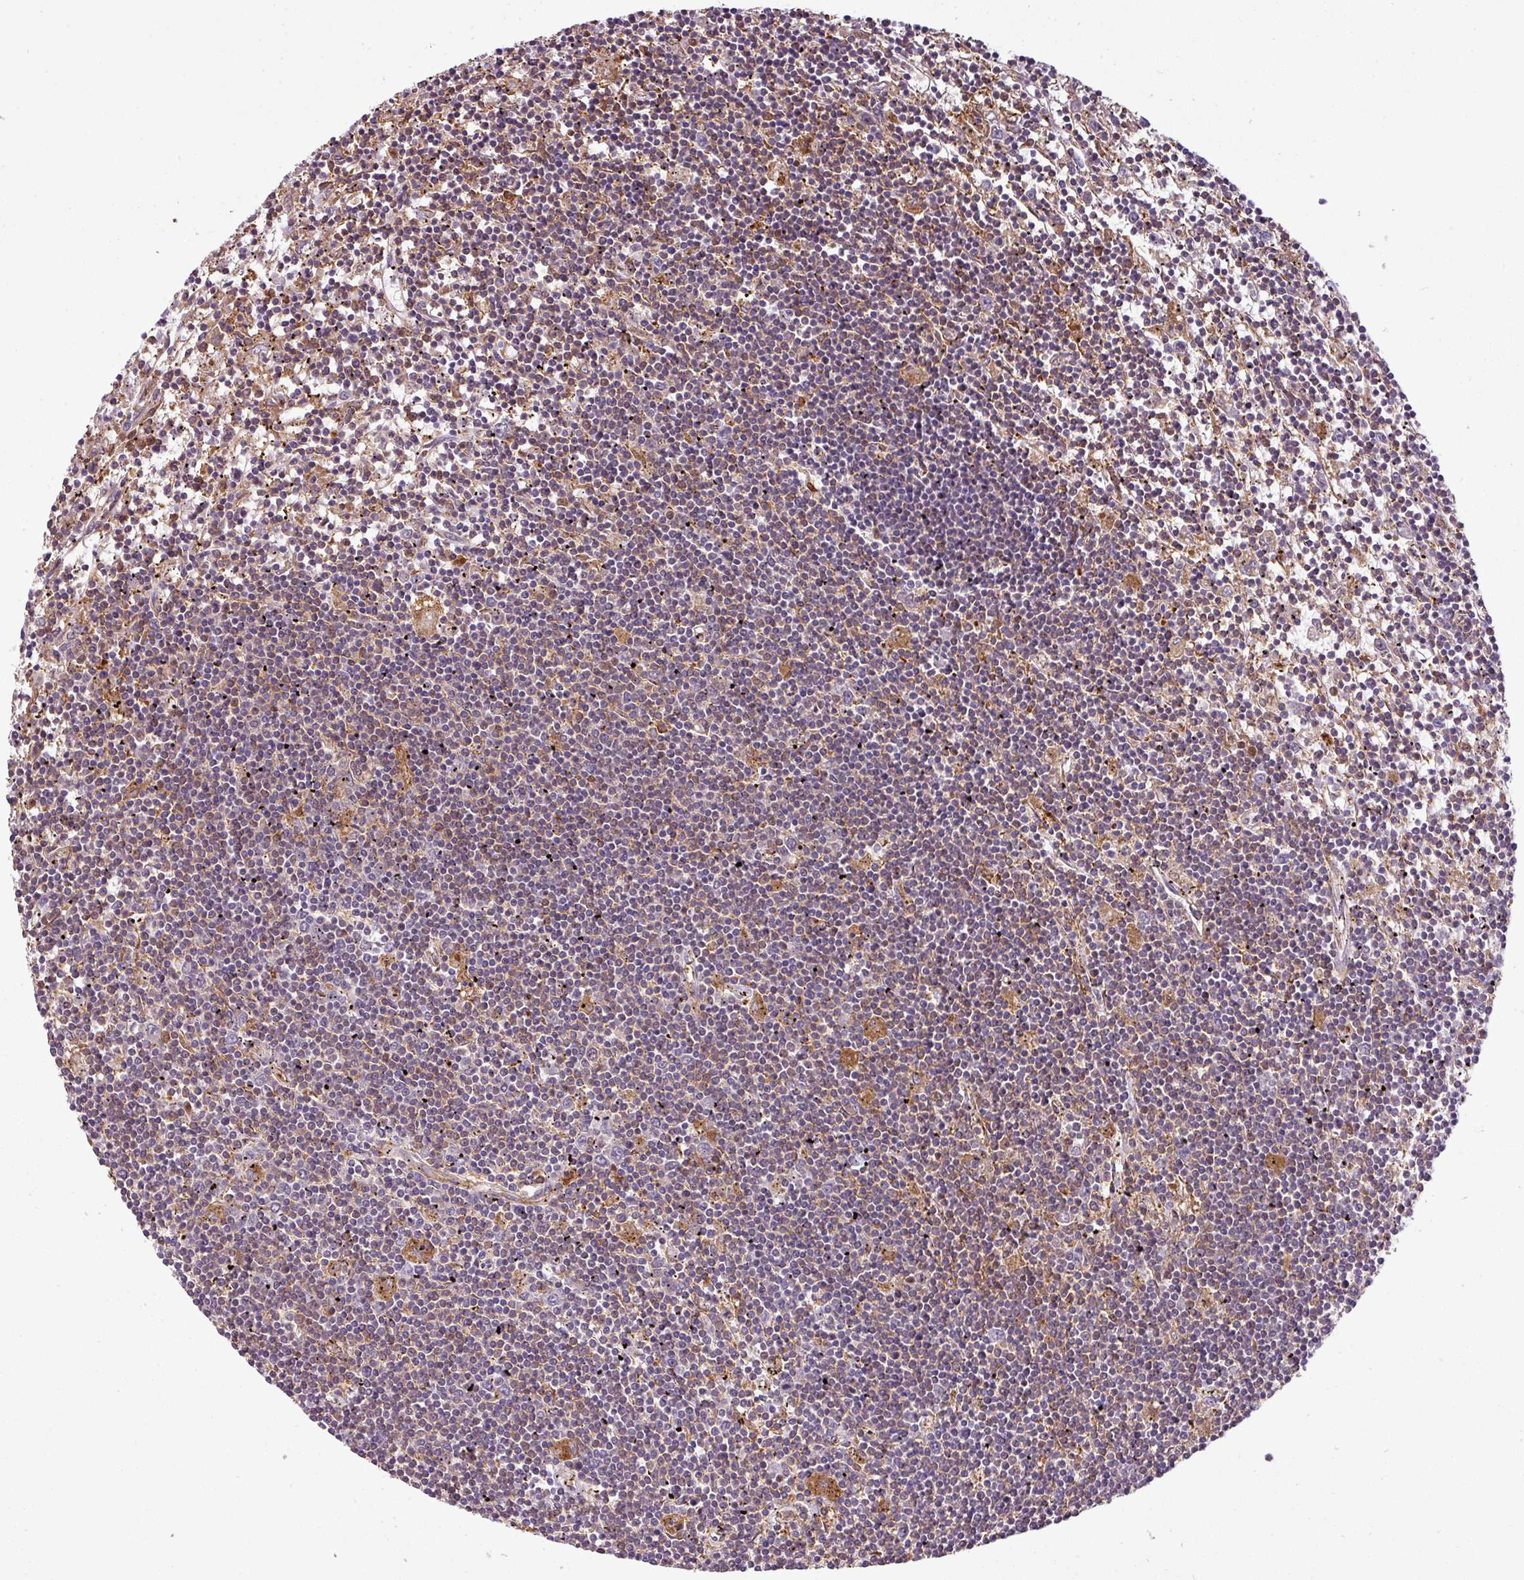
{"staining": {"intensity": "weak", "quantity": "25%-75%", "location": "cytoplasmic/membranous"}, "tissue": "lymphoma", "cell_type": "Tumor cells", "image_type": "cancer", "snomed": [{"axis": "morphology", "description": "Malignant lymphoma, non-Hodgkin's type, Low grade"}, {"axis": "topography", "description": "Spleen"}], "caption": "Brown immunohistochemical staining in lymphoma exhibits weak cytoplasmic/membranous positivity in approximately 25%-75% of tumor cells. (Stains: DAB (3,3'-diaminobenzidine) in brown, nuclei in blue, Microscopy: brightfield microscopy at high magnification).", "gene": "XNDC1N", "patient": {"sex": "male", "age": 76}}